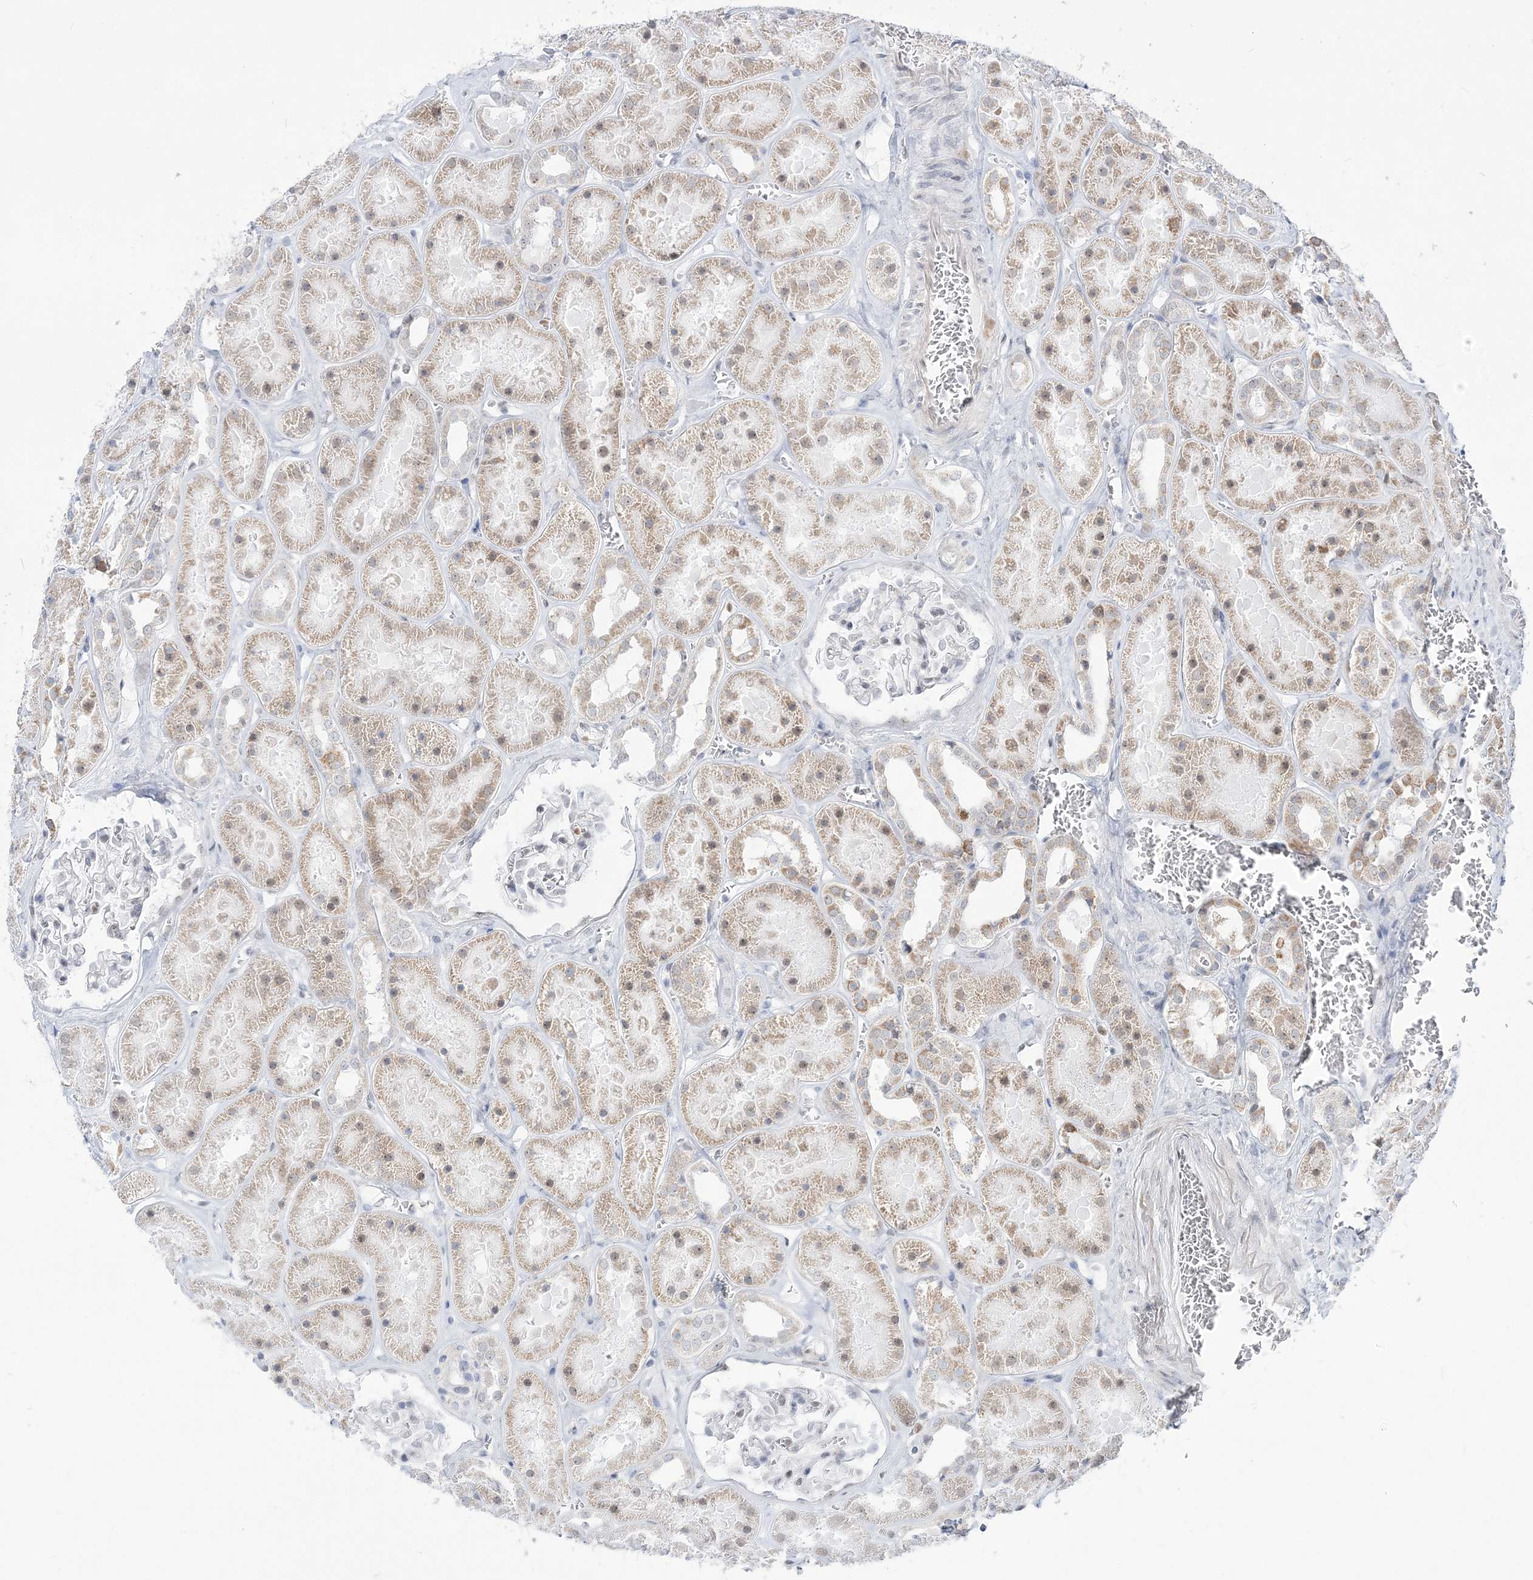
{"staining": {"intensity": "negative", "quantity": "none", "location": "none"}, "tissue": "kidney", "cell_type": "Cells in glomeruli", "image_type": "normal", "snomed": [{"axis": "morphology", "description": "Normal tissue, NOS"}, {"axis": "topography", "description": "Kidney"}], "caption": "Immunohistochemical staining of benign human kidney exhibits no significant expression in cells in glomeruli.", "gene": "DDX21", "patient": {"sex": "female", "age": 41}}